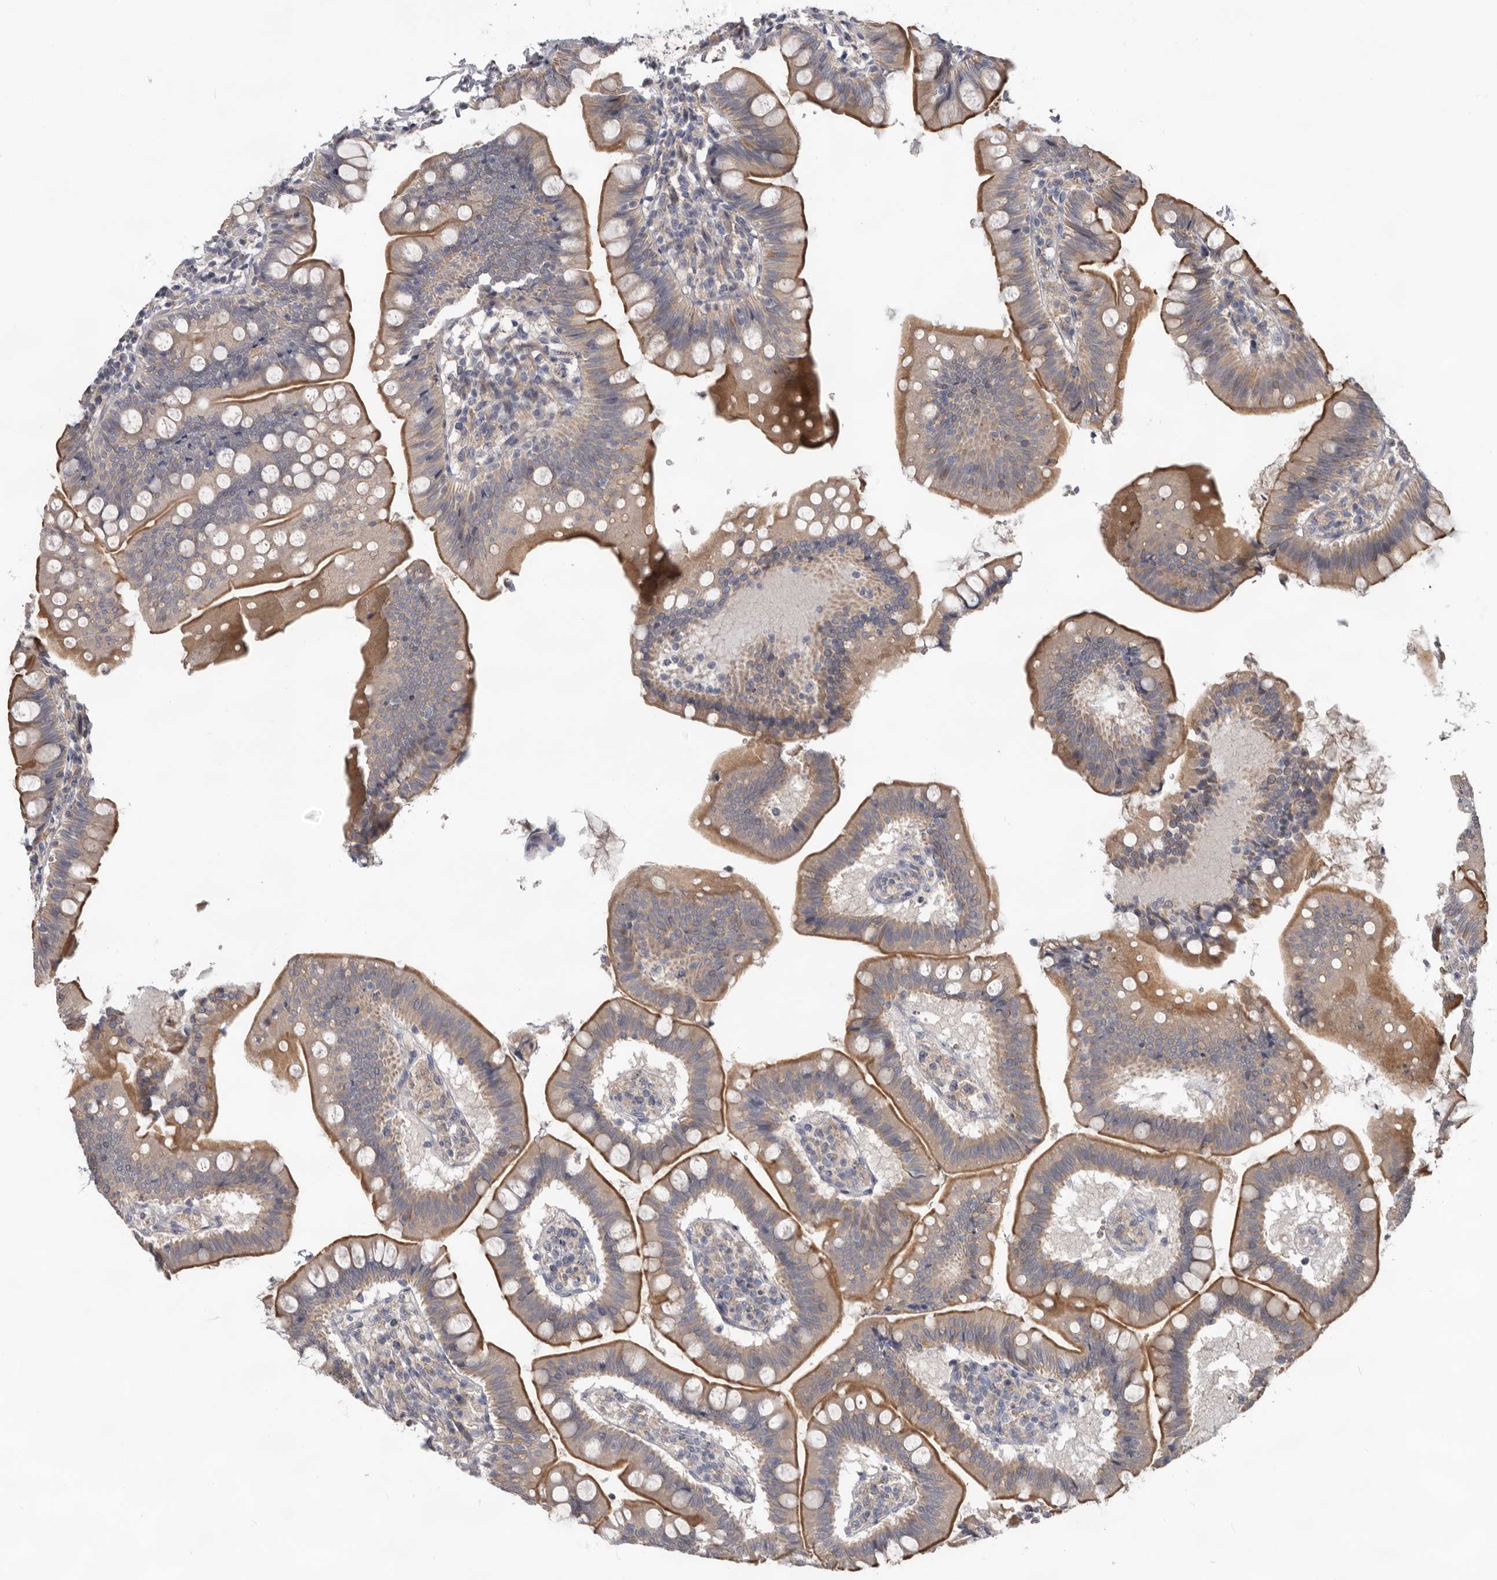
{"staining": {"intensity": "moderate", "quantity": ">75%", "location": "cytoplasmic/membranous"}, "tissue": "small intestine", "cell_type": "Glandular cells", "image_type": "normal", "snomed": [{"axis": "morphology", "description": "Normal tissue, NOS"}, {"axis": "topography", "description": "Small intestine"}], "caption": "Glandular cells demonstrate medium levels of moderate cytoplasmic/membranous staining in about >75% of cells in unremarkable small intestine.", "gene": "HINT3", "patient": {"sex": "male", "age": 7}}